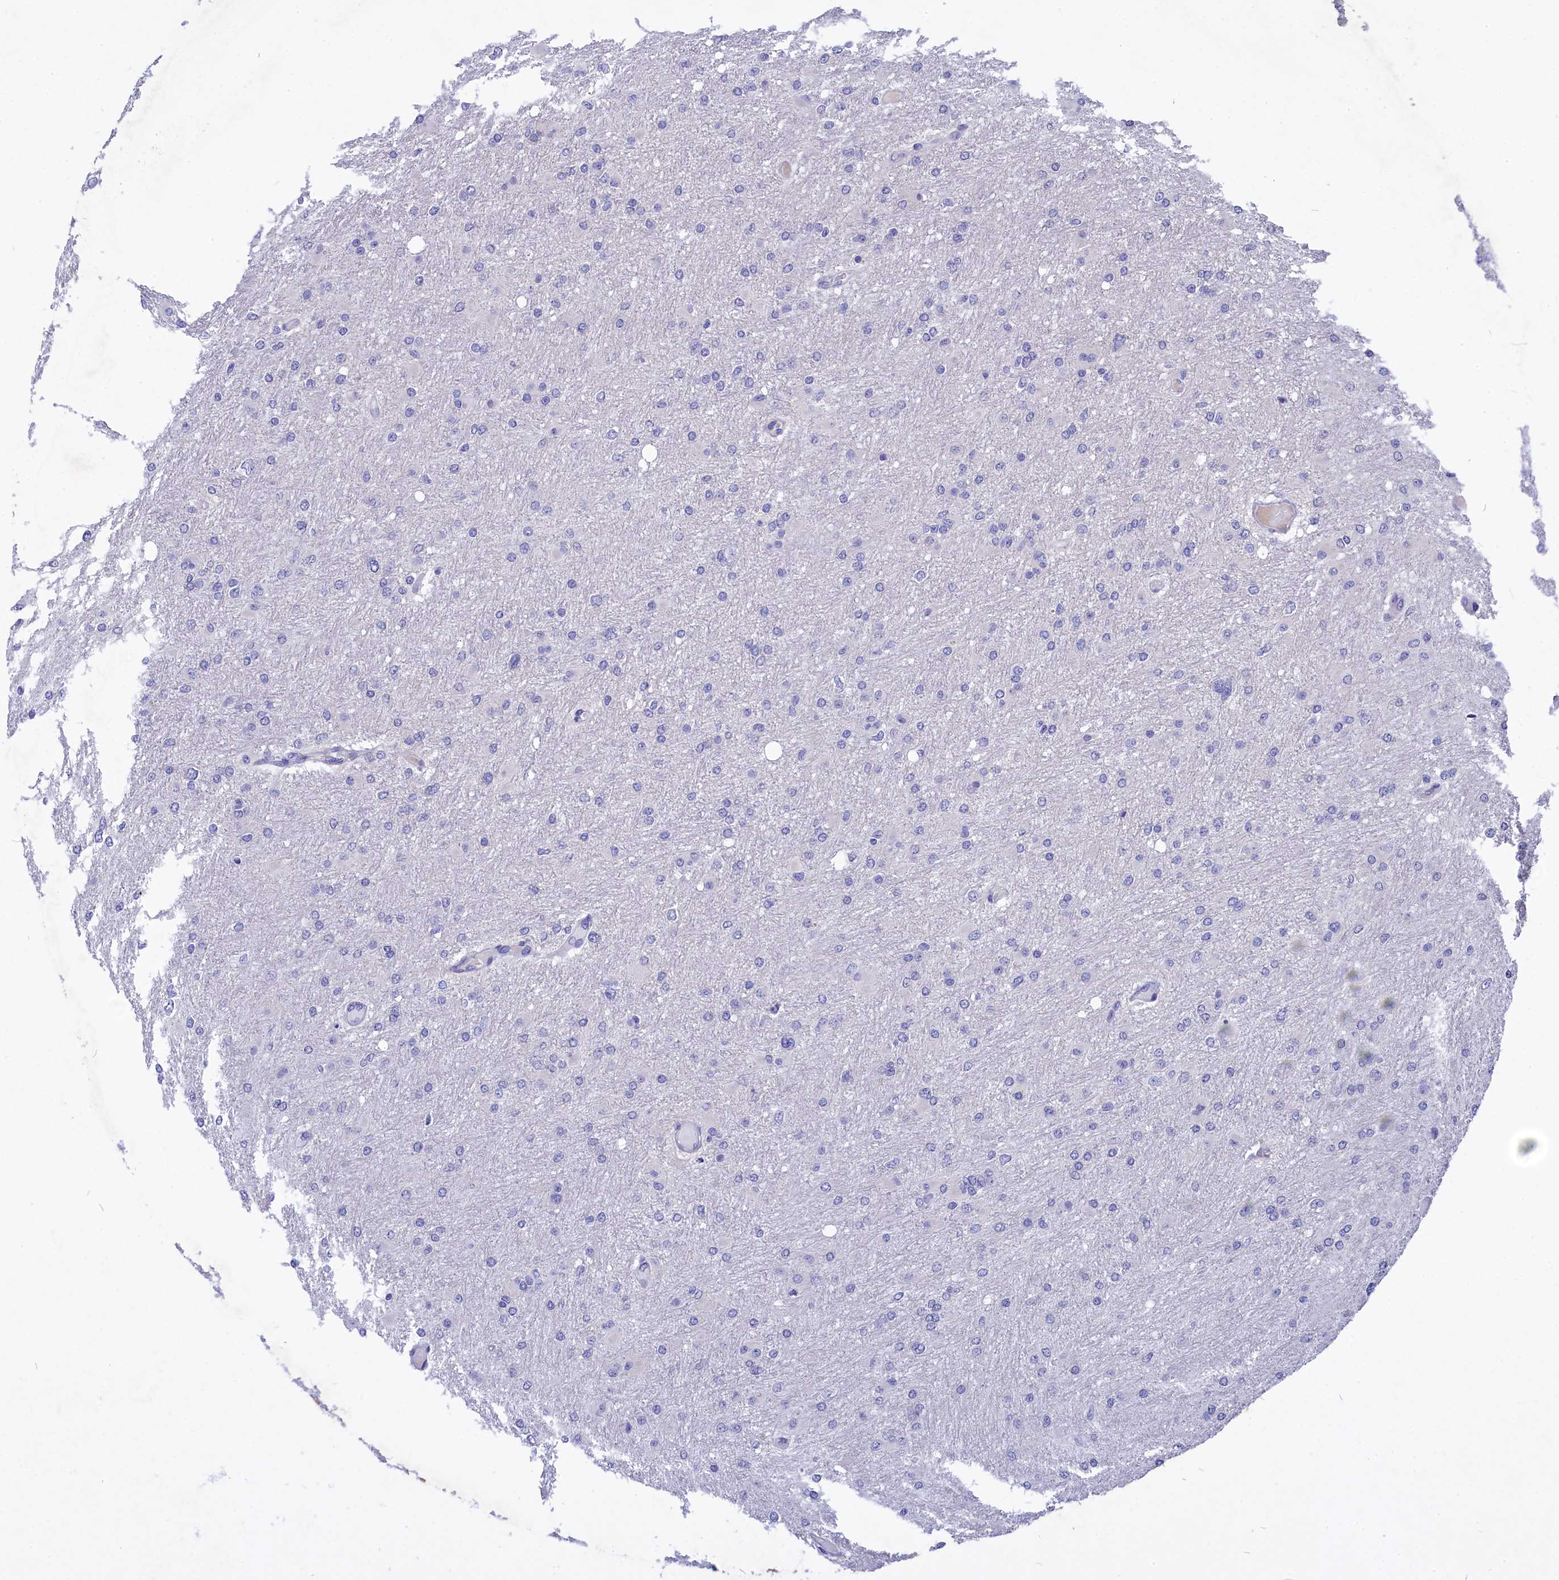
{"staining": {"intensity": "negative", "quantity": "none", "location": "none"}, "tissue": "glioma", "cell_type": "Tumor cells", "image_type": "cancer", "snomed": [{"axis": "morphology", "description": "Glioma, malignant, High grade"}, {"axis": "topography", "description": "Cerebral cortex"}], "caption": "This micrograph is of high-grade glioma (malignant) stained with immunohistochemistry (IHC) to label a protein in brown with the nuclei are counter-stained blue. There is no staining in tumor cells.", "gene": "DEFB119", "patient": {"sex": "female", "age": 36}}